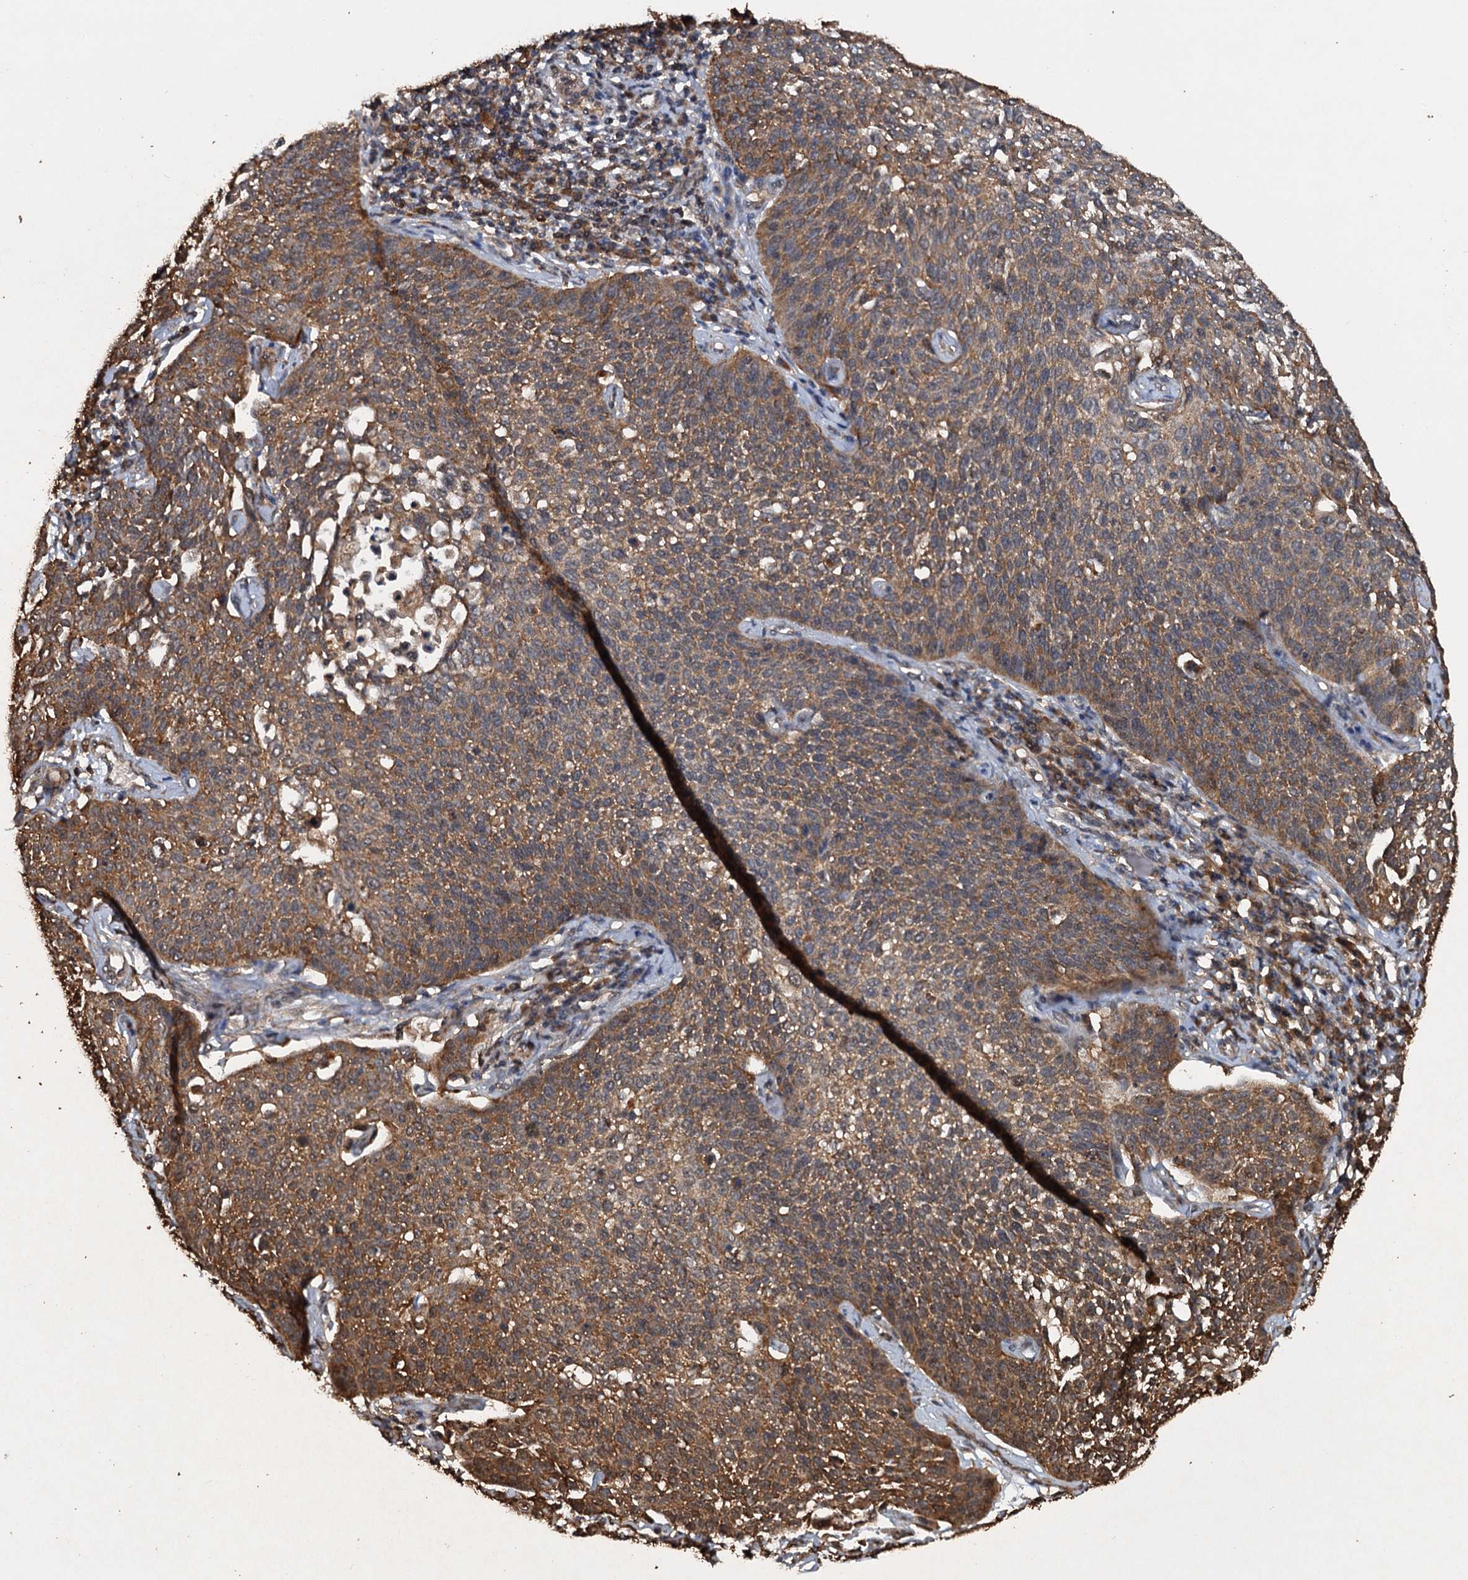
{"staining": {"intensity": "moderate", "quantity": ">75%", "location": "cytoplasmic/membranous"}, "tissue": "cervical cancer", "cell_type": "Tumor cells", "image_type": "cancer", "snomed": [{"axis": "morphology", "description": "Squamous cell carcinoma, NOS"}, {"axis": "topography", "description": "Cervix"}], "caption": "Immunohistochemistry photomicrograph of cervical cancer stained for a protein (brown), which exhibits medium levels of moderate cytoplasmic/membranous expression in about >75% of tumor cells.", "gene": "PSMD9", "patient": {"sex": "female", "age": 34}}